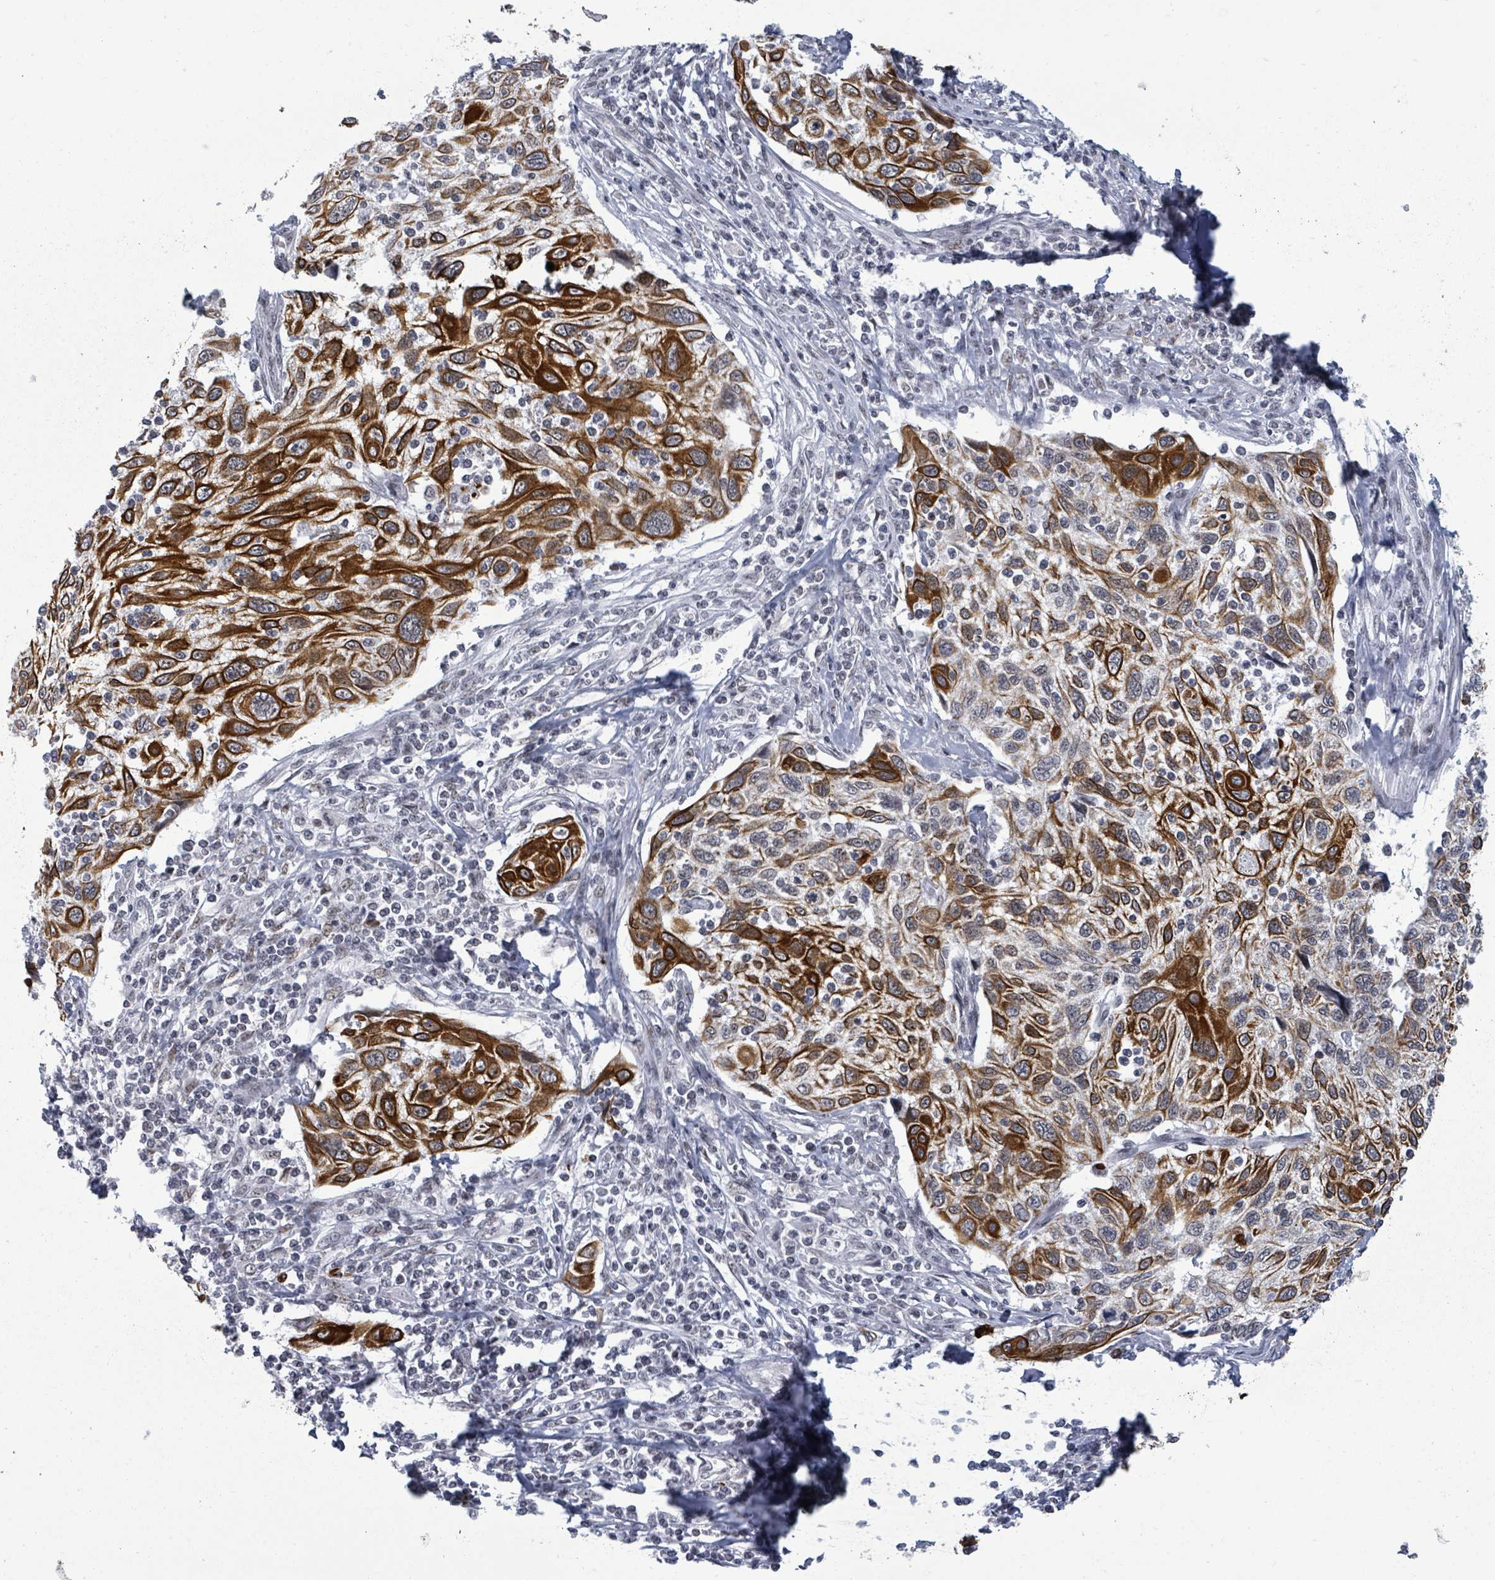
{"staining": {"intensity": "strong", "quantity": ">75%", "location": "cytoplasmic/membranous"}, "tissue": "cervical cancer", "cell_type": "Tumor cells", "image_type": "cancer", "snomed": [{"axis": "morphology", "description": "Squamous cell carcinoma, NOS"}, {"axis": "topography", "description": "Cervix"}], "caption": "A brown stain highlights strong cytoplasmic/membranous expression of a protein in cervical cancer tumor cells.", "gene": "ERCC5", "patient": {"sex": "female", "age": 70}}